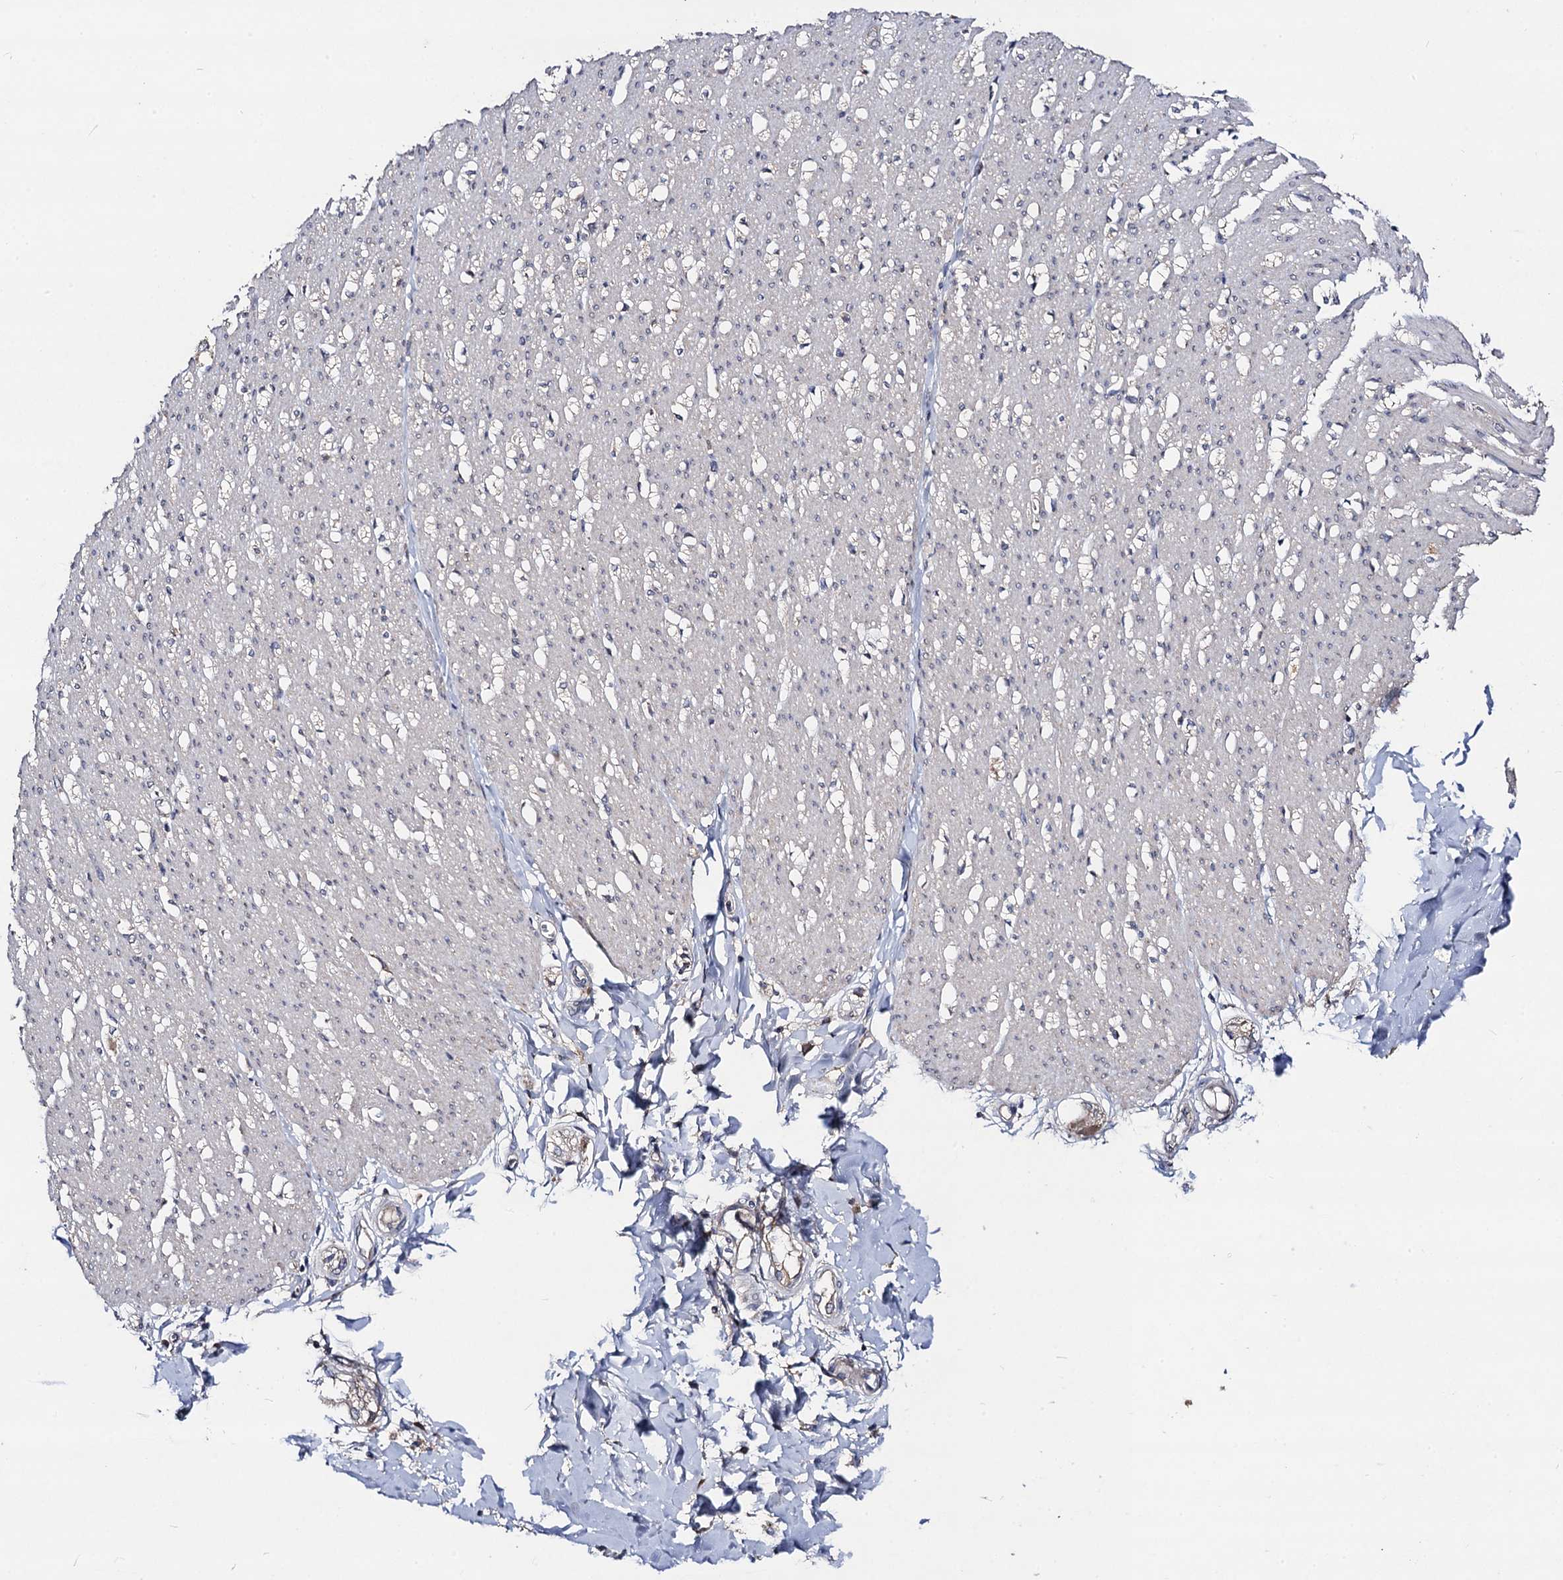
{"staining": {"intensity": "weak", "quantity": "<25%", "location": "cytoplasmic/membranous"}, "tissue": "smooth muscle", "cell_type": "Smooth muscle cells", "image_type": "normal", "snomed": [{"axis": "morphology", "description": "Normal tissue, NOS"}, {"axis": "morphology", "description": "Adenocarcinoma, NOS"}, {"axis": "topography", "description": "Colon"}, {"axis": "topography", "description": "Peripheral nerve tissue"}], "caption": "DAB immunohistochemical staining of unremarkable human smooth muscle displays no significant expression in smooth muscle cells. (Stains: DAB IHC with hematoxylin counter stain, Microscopy: brightfield microscopy at high magnification).", "gene": "VPS37D", "patient": {"sex": "male", "age": 14}}